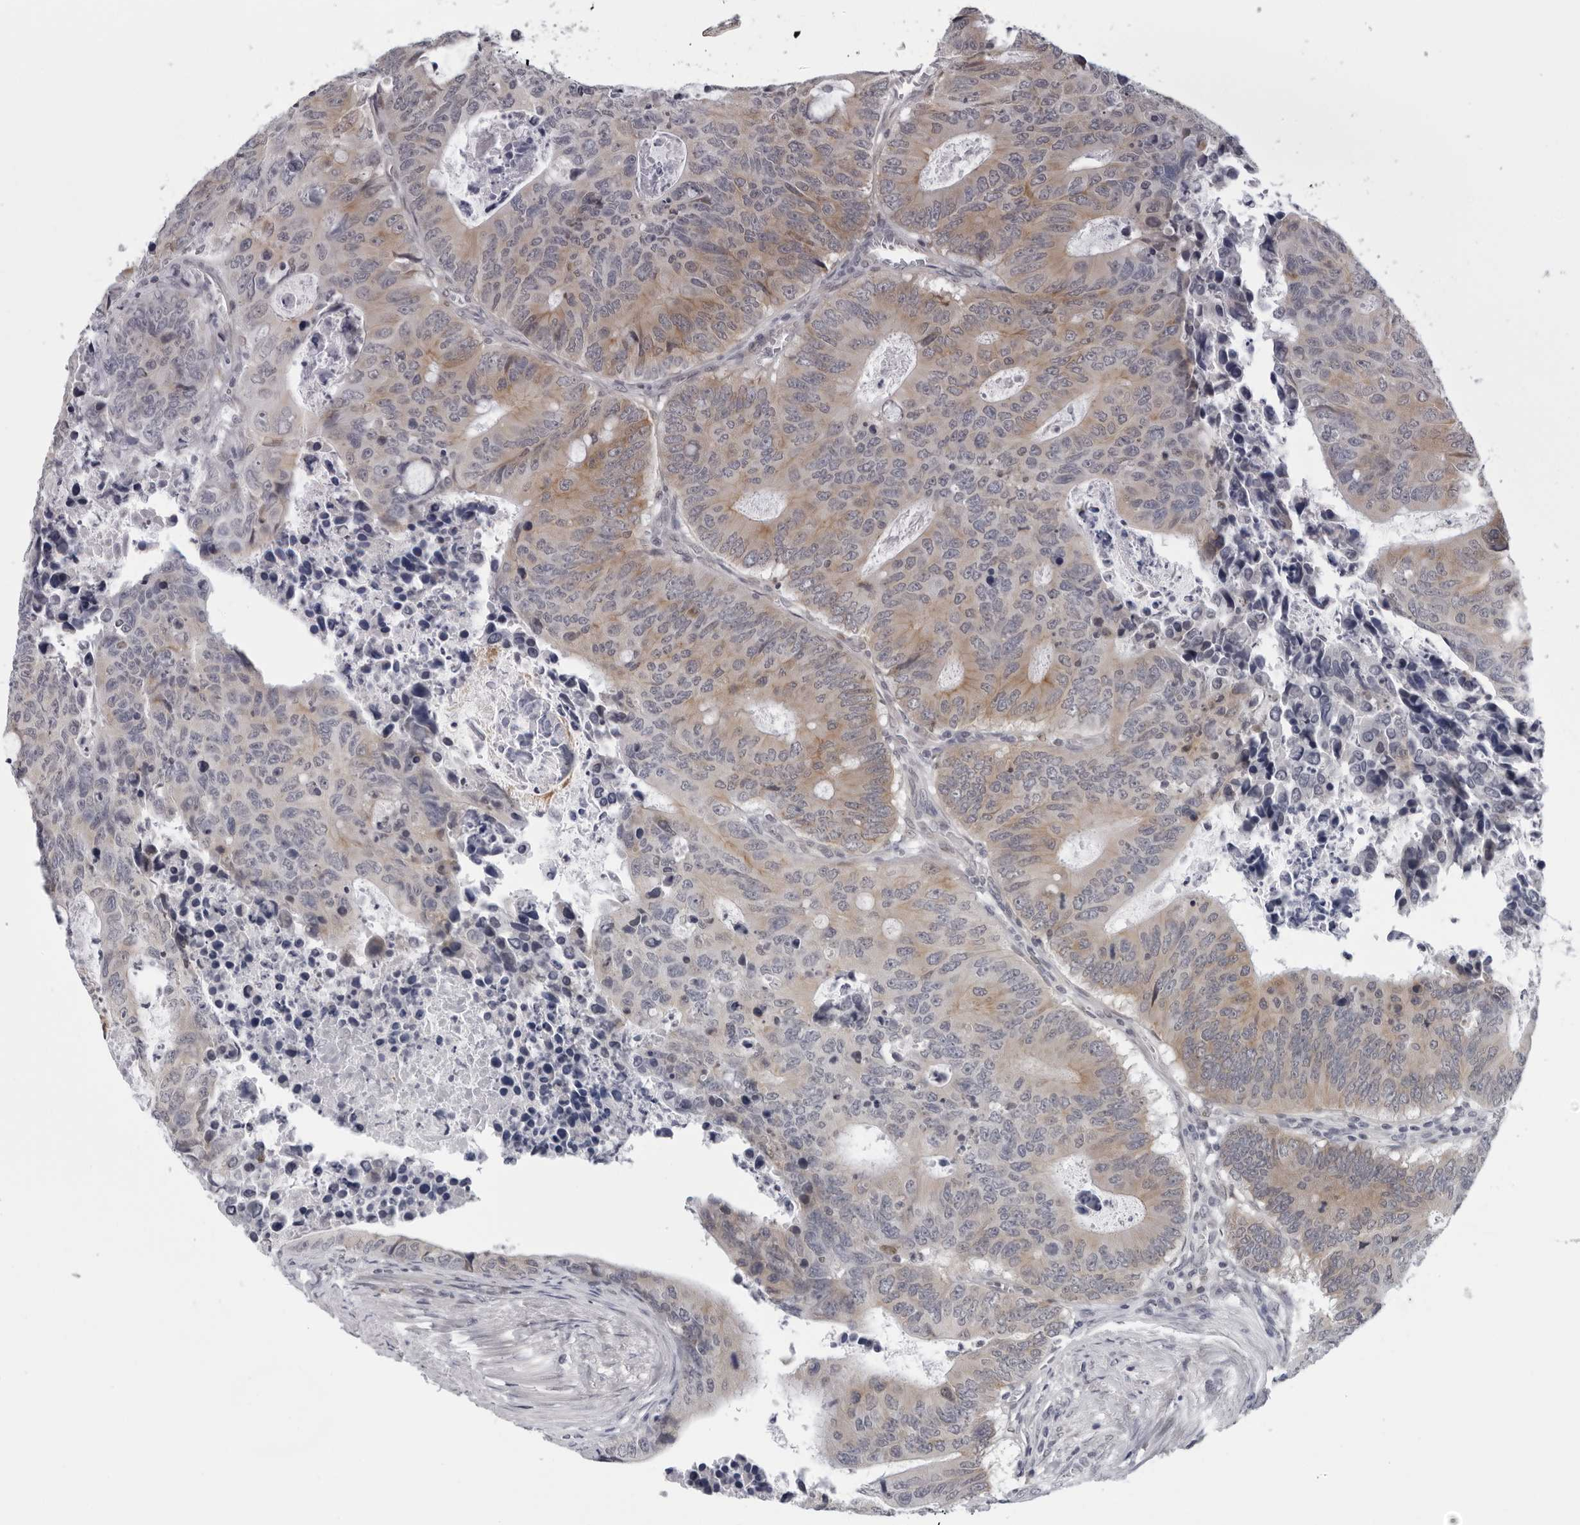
{"staining": {"intensity": "moderate", "quantity": "25%-75%", "location": "cytoplasmic/membranous"}, "tissue": "colorectal cancer", "cell_type": "Tumor cells", "image_type": "cancer", "snomed": [{"axis": "morphology", "description": "Adenocarcinoma, NOS"}, {"axis": "topography", "description": "Colon"}], "caption": "The image reveals immunohistochemical staining of colorectal cancer (adenocarcinoma). There is moderate cytoplasmic/membranous positivity is appreciated in about 25%-75% of tumor cells.", "gene": "CPT2", "patient": {"sex": "male", "age": 87}}